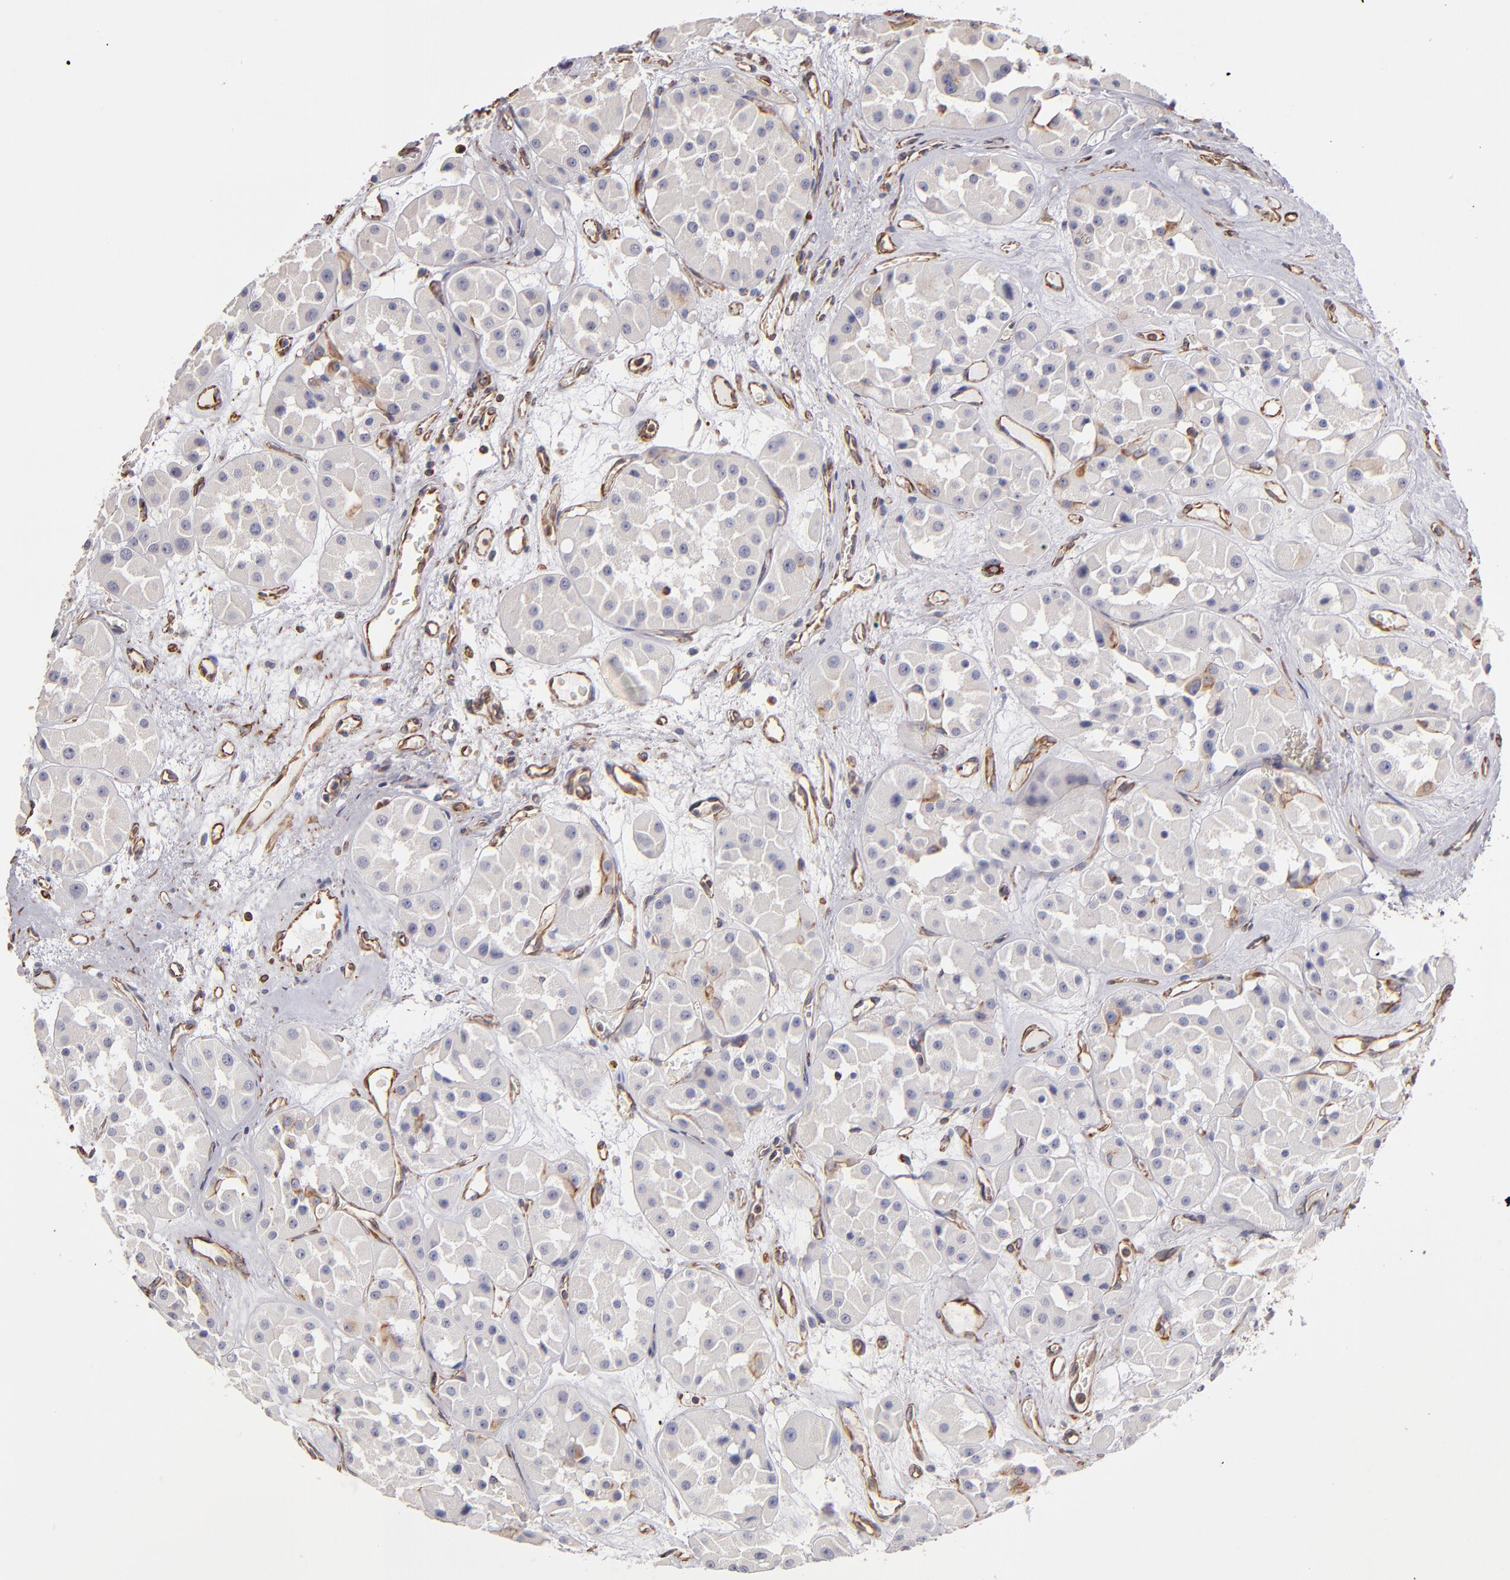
{"staining": {"intensity": "negative", "quantity": "none", "location": "none"}, "tissue": "renal cancer", "cell_type": "Tumor cells", "image_type": "cancer", "snomed": [{"axis": "morphology", "description": "Adenocarcinoma, uncertain malignant potential"}, {"axis": "topography", "description": "Kidney"}], "caption": "Renal cancer stained for a protein using immunohistochemistry displays no expression tumor cells.", "gene": "ABCC1", "patient": {"sex": "male", "age": 63}}